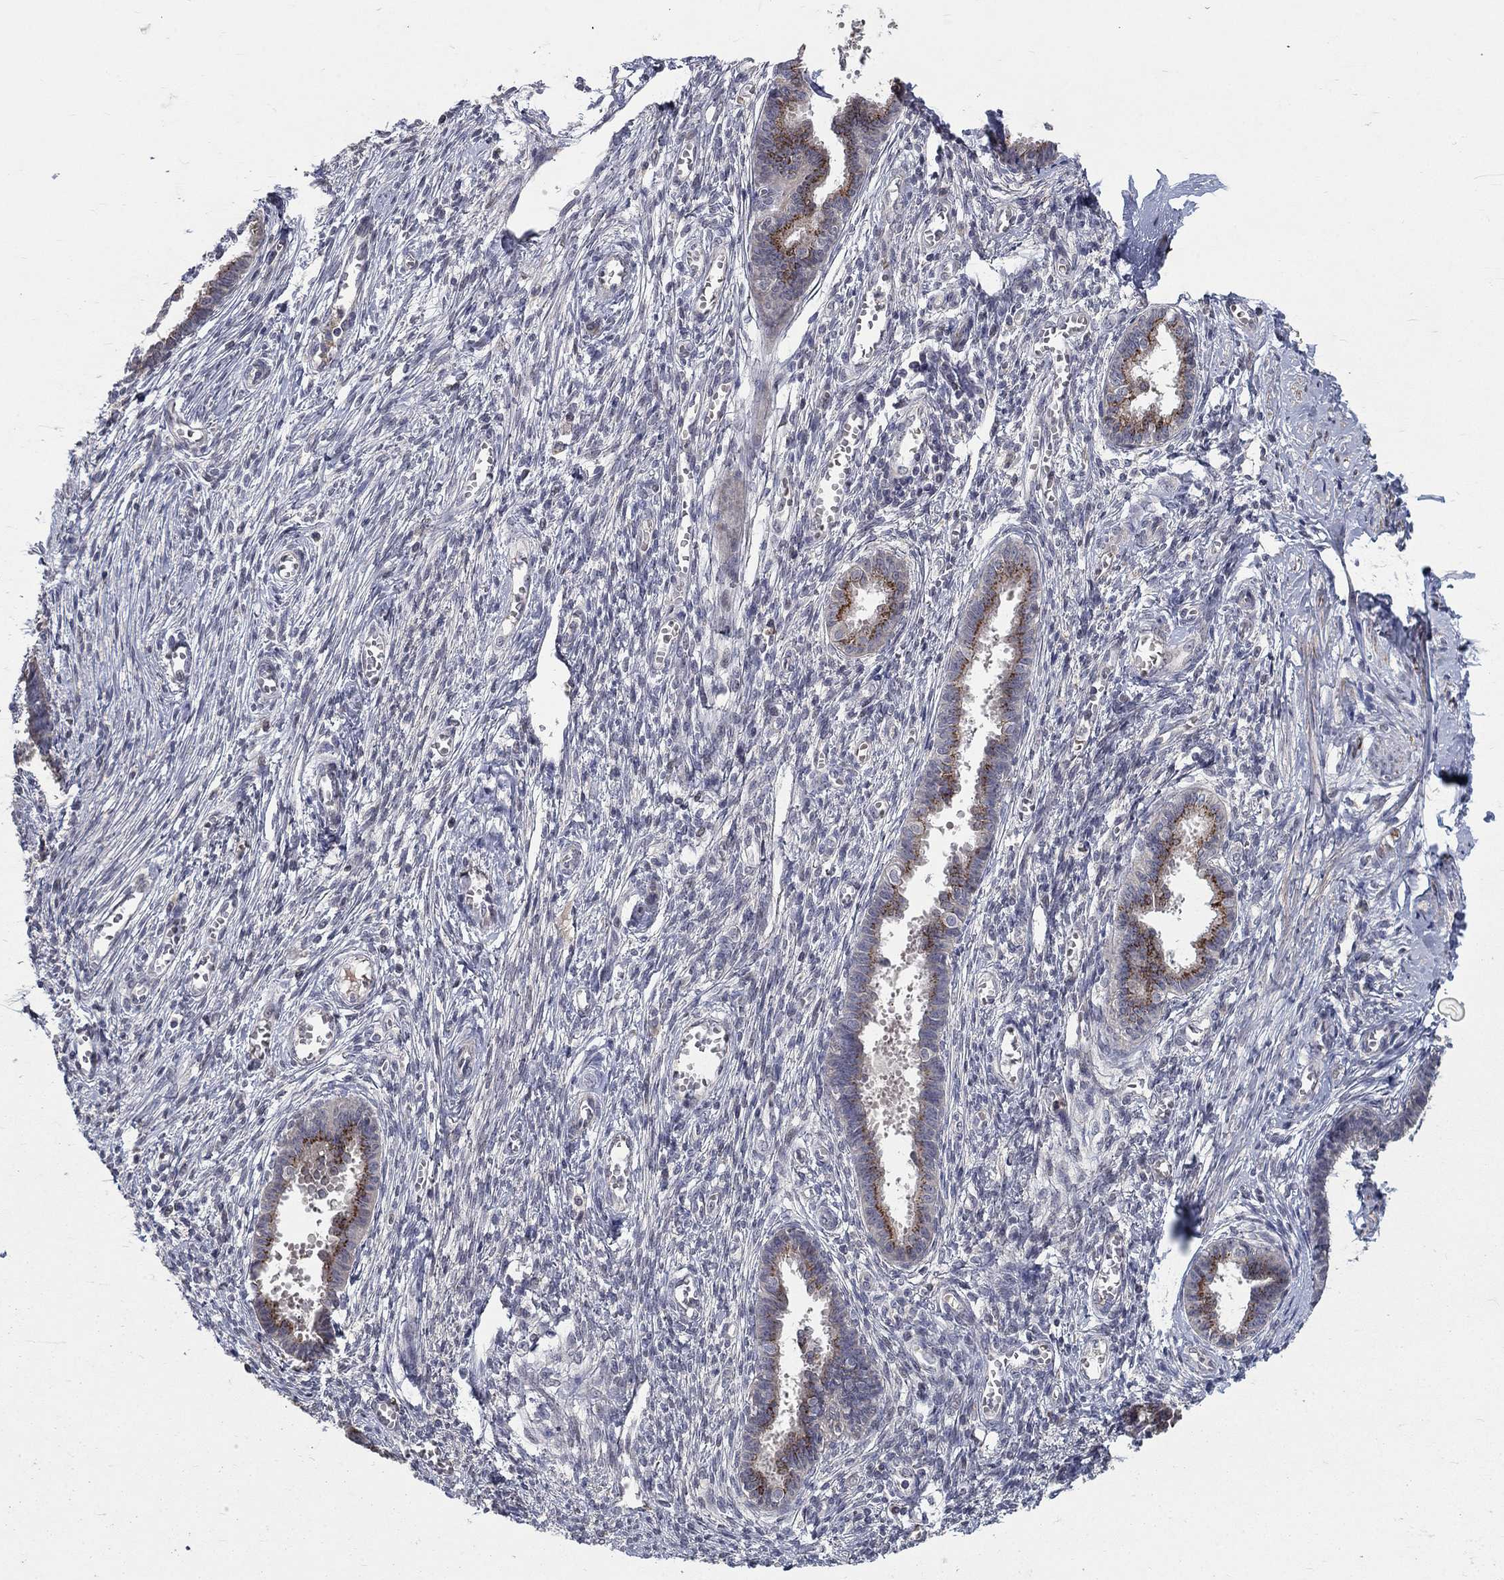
{"staining": {"intensity": "negative", "quantity": "none", "location": "none"}, "tissue": "endometrium", "cell_type": "Cells in endometrial stroma", "image_type": "normal", "snomed": [{"axis": "morphology", "description": "Normal tissue, NOS"}, {"axis": "topography", "description": "Cervix"}, {"axis": "topography", "description": "Endometrium"}], "caption": "The IHC histopathology image has no significant positivity in cells in endometrial stroma of endometrium.", "gene": "FAM3B", "patient": {"sex": "female", "age": 37}}